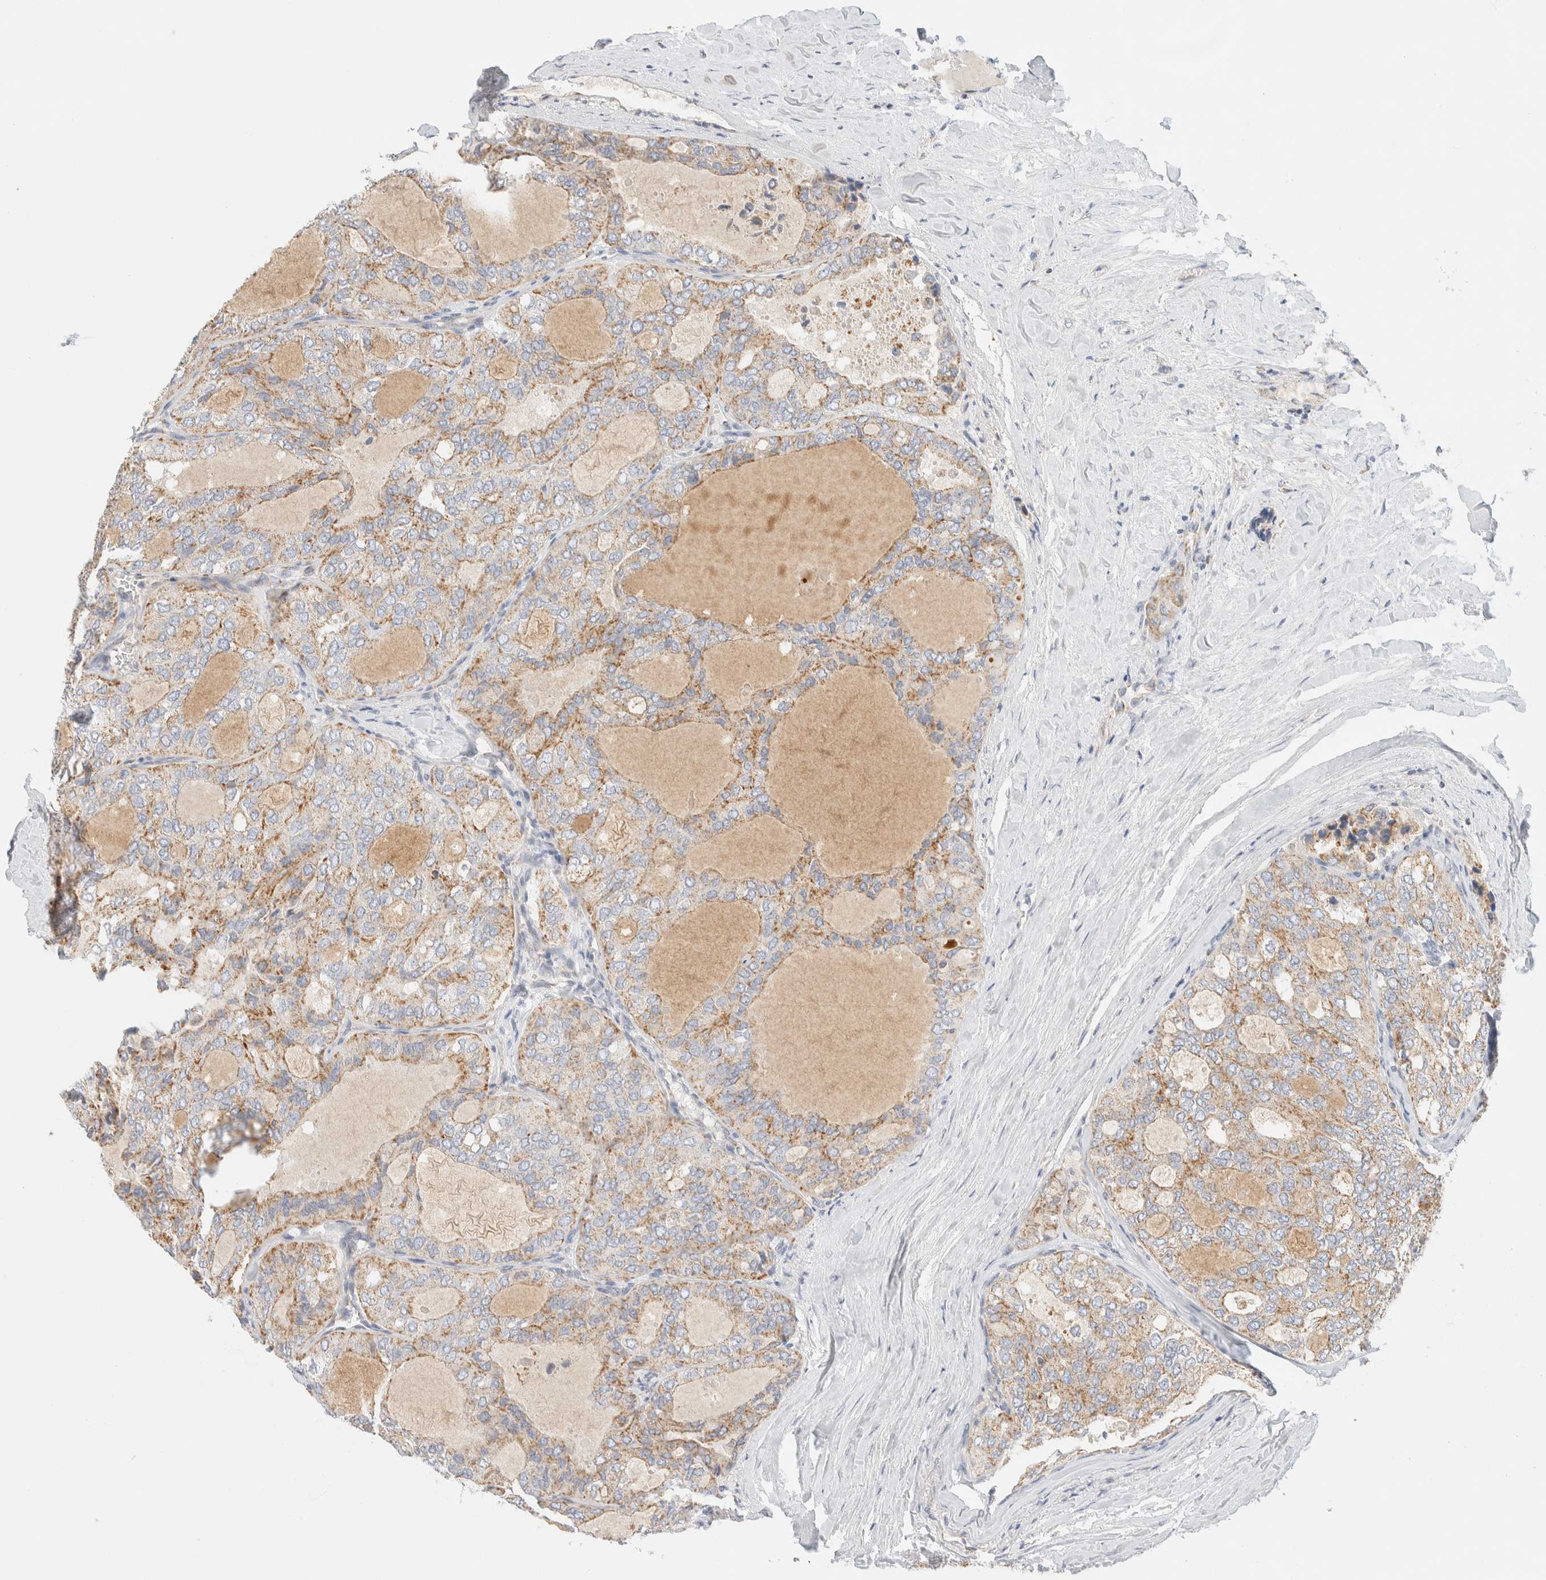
{"staining": {"intensity": "moderate", "quantity": ">75%", "location": "cytoplasmic/membranous"}, "tissue": "thyroid cancer", "cell_type": "Tumor cells", "image_type": "cancer", "snomed": [{"axis": "morphology", "description": "Follicular adenoma carcinoma, NOS"}, {"axis": "topography", "description": "Thyroid gland"}], "caption": "Protein staining displays moderate cytoplasmic/membranous staining in approximately >75% of tumor cells in follicular adenoma carcinoma (thyroid). The staining was performed using DAB (3,3'-diaminobenzidine) to visualize the protein expression in brown, while the nuclei were stained in blue with hematoxylin (Magnification: 20x).", "gene": "HDHD3", "patient": {"sex": "male", "age": 75}}